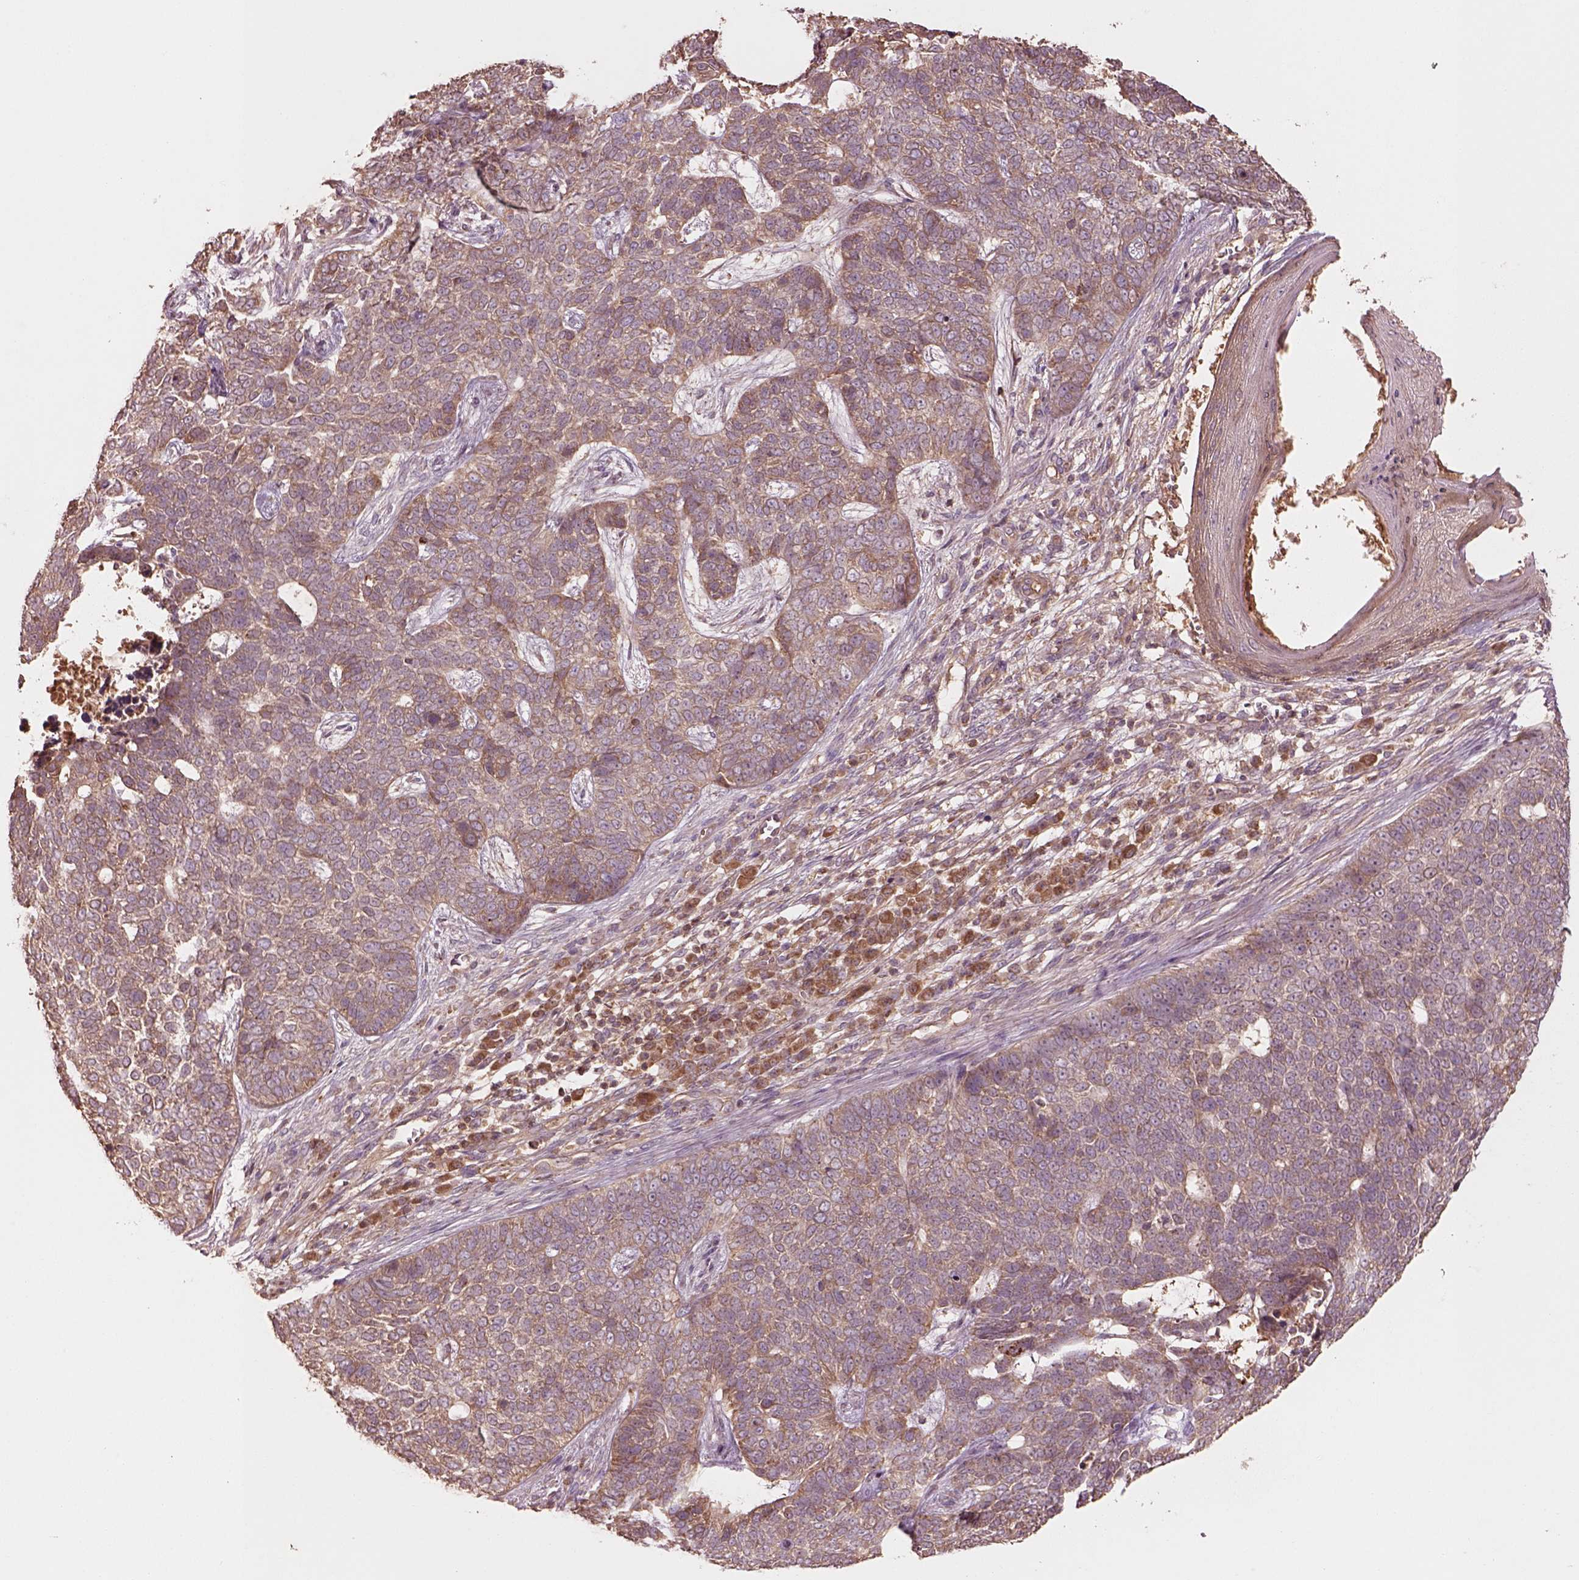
{"staining": {"intensity": "weak", "quantity": "25%-75%", "location": "cytoplasmic/membranous"}, "tissue": "skin cancer", "cell_type": "Tumor cells", "image_type": "cancer", "snomed": [{"axis": "morphology", "description": "Basal cell carcinoma"}, {"axis": "topography", "description": "Skin"}], "caption": "The immunohistochemical stain shows weak cytoplasmic/membranous staining in tumor cells of skin cancer tissue. (DAB (3,3'-diaminobenzidine) IHC, brown staining for protein, blue staining for nuclei).", "gene": "TRADD", "patient": {"sex": "female", "age": 69}}